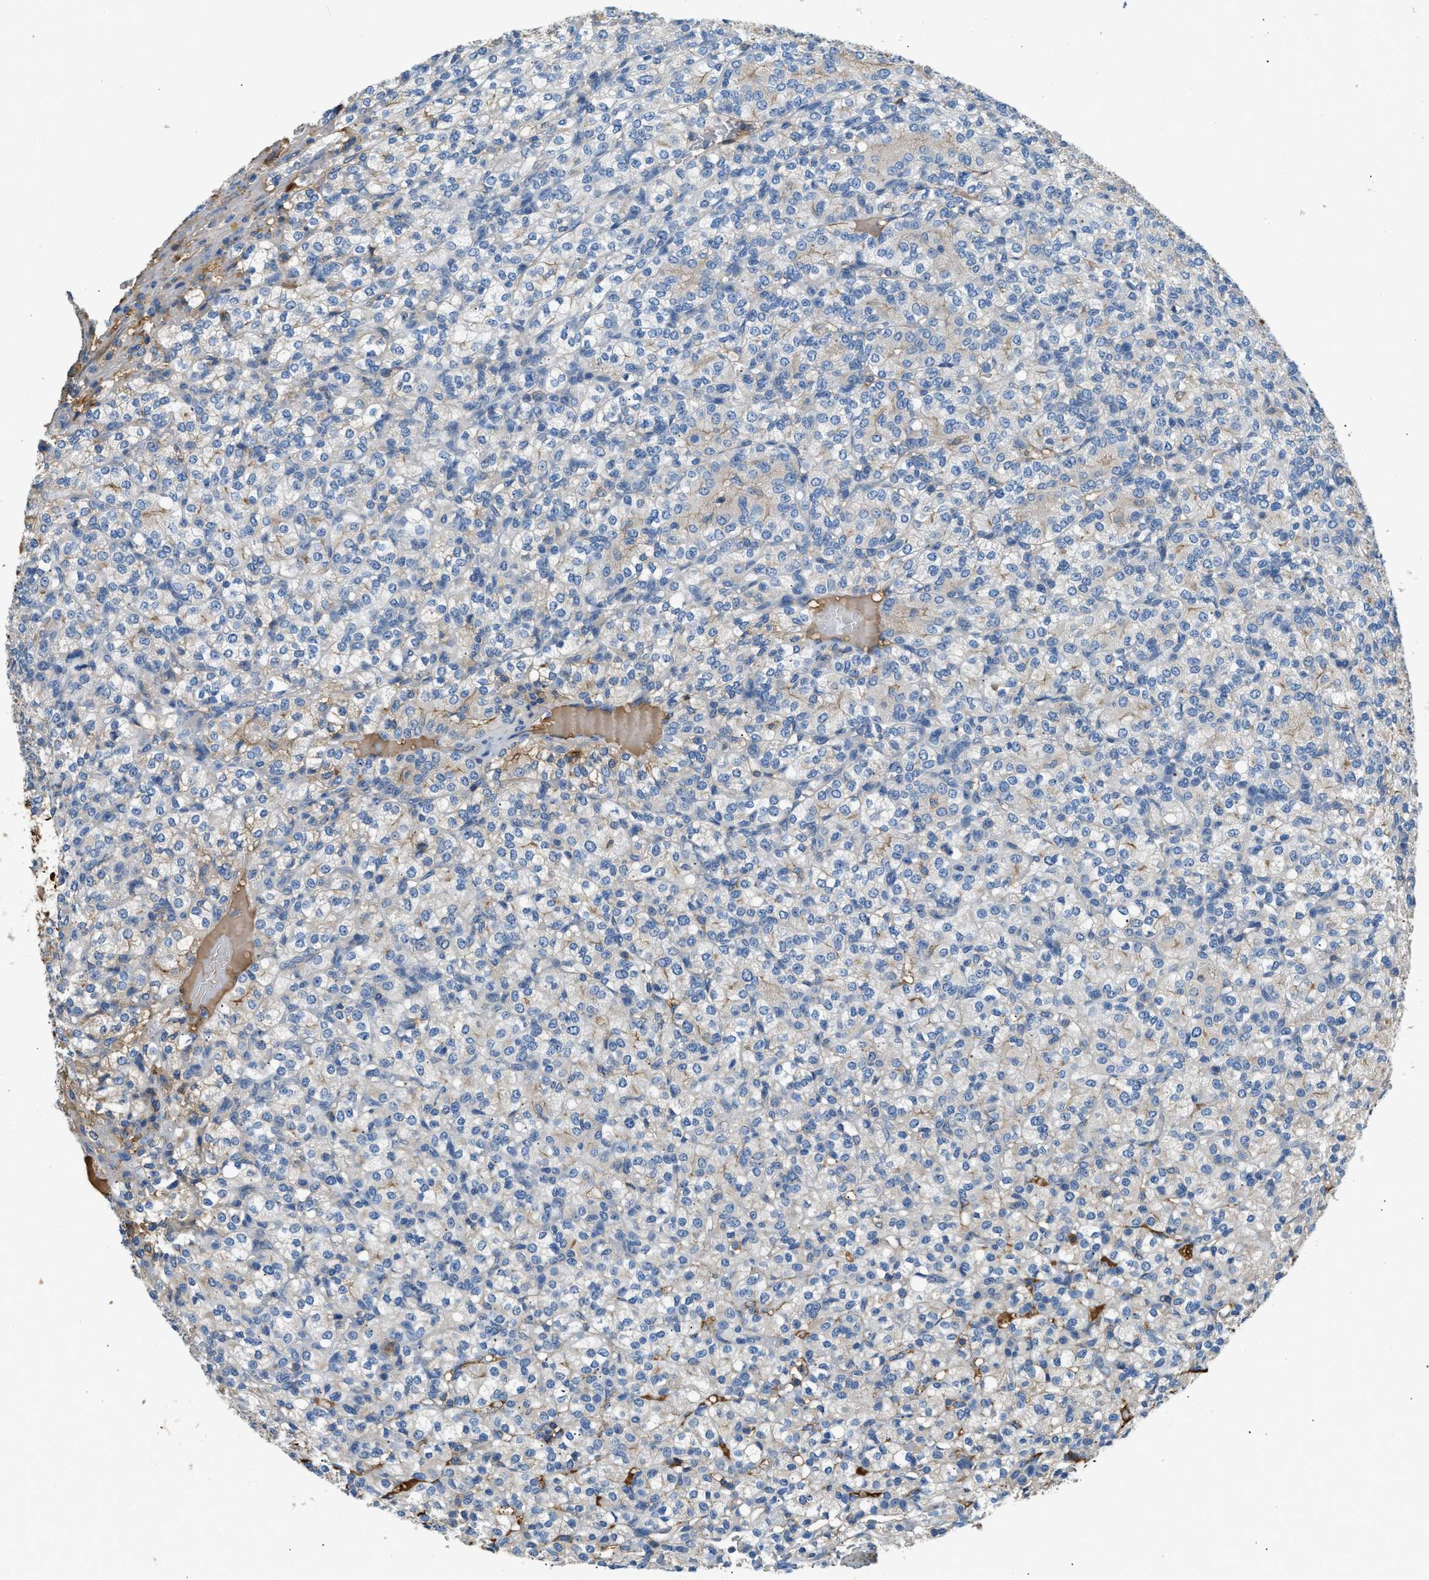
{"staining": {"intensity": "negative", "quantity": "none", "location": "none"}, "tissue": "renal cancer", "cell_type": "Tumor cells", "image_type": "cancer", "snomed": [{"axis": "morphology", "description": "Adenocarcinoma, NOS"}, {"axis": "topography", "description": "Kidney"}], "caption": "Protein analysis of renal cancer demonstrates no significant staining in tumor cells. (DAB immunohistochemistry (IHC) with hematoxylin counter stain).", "gene": "STC1", "patient": {"sex": "male", "age": 77}}